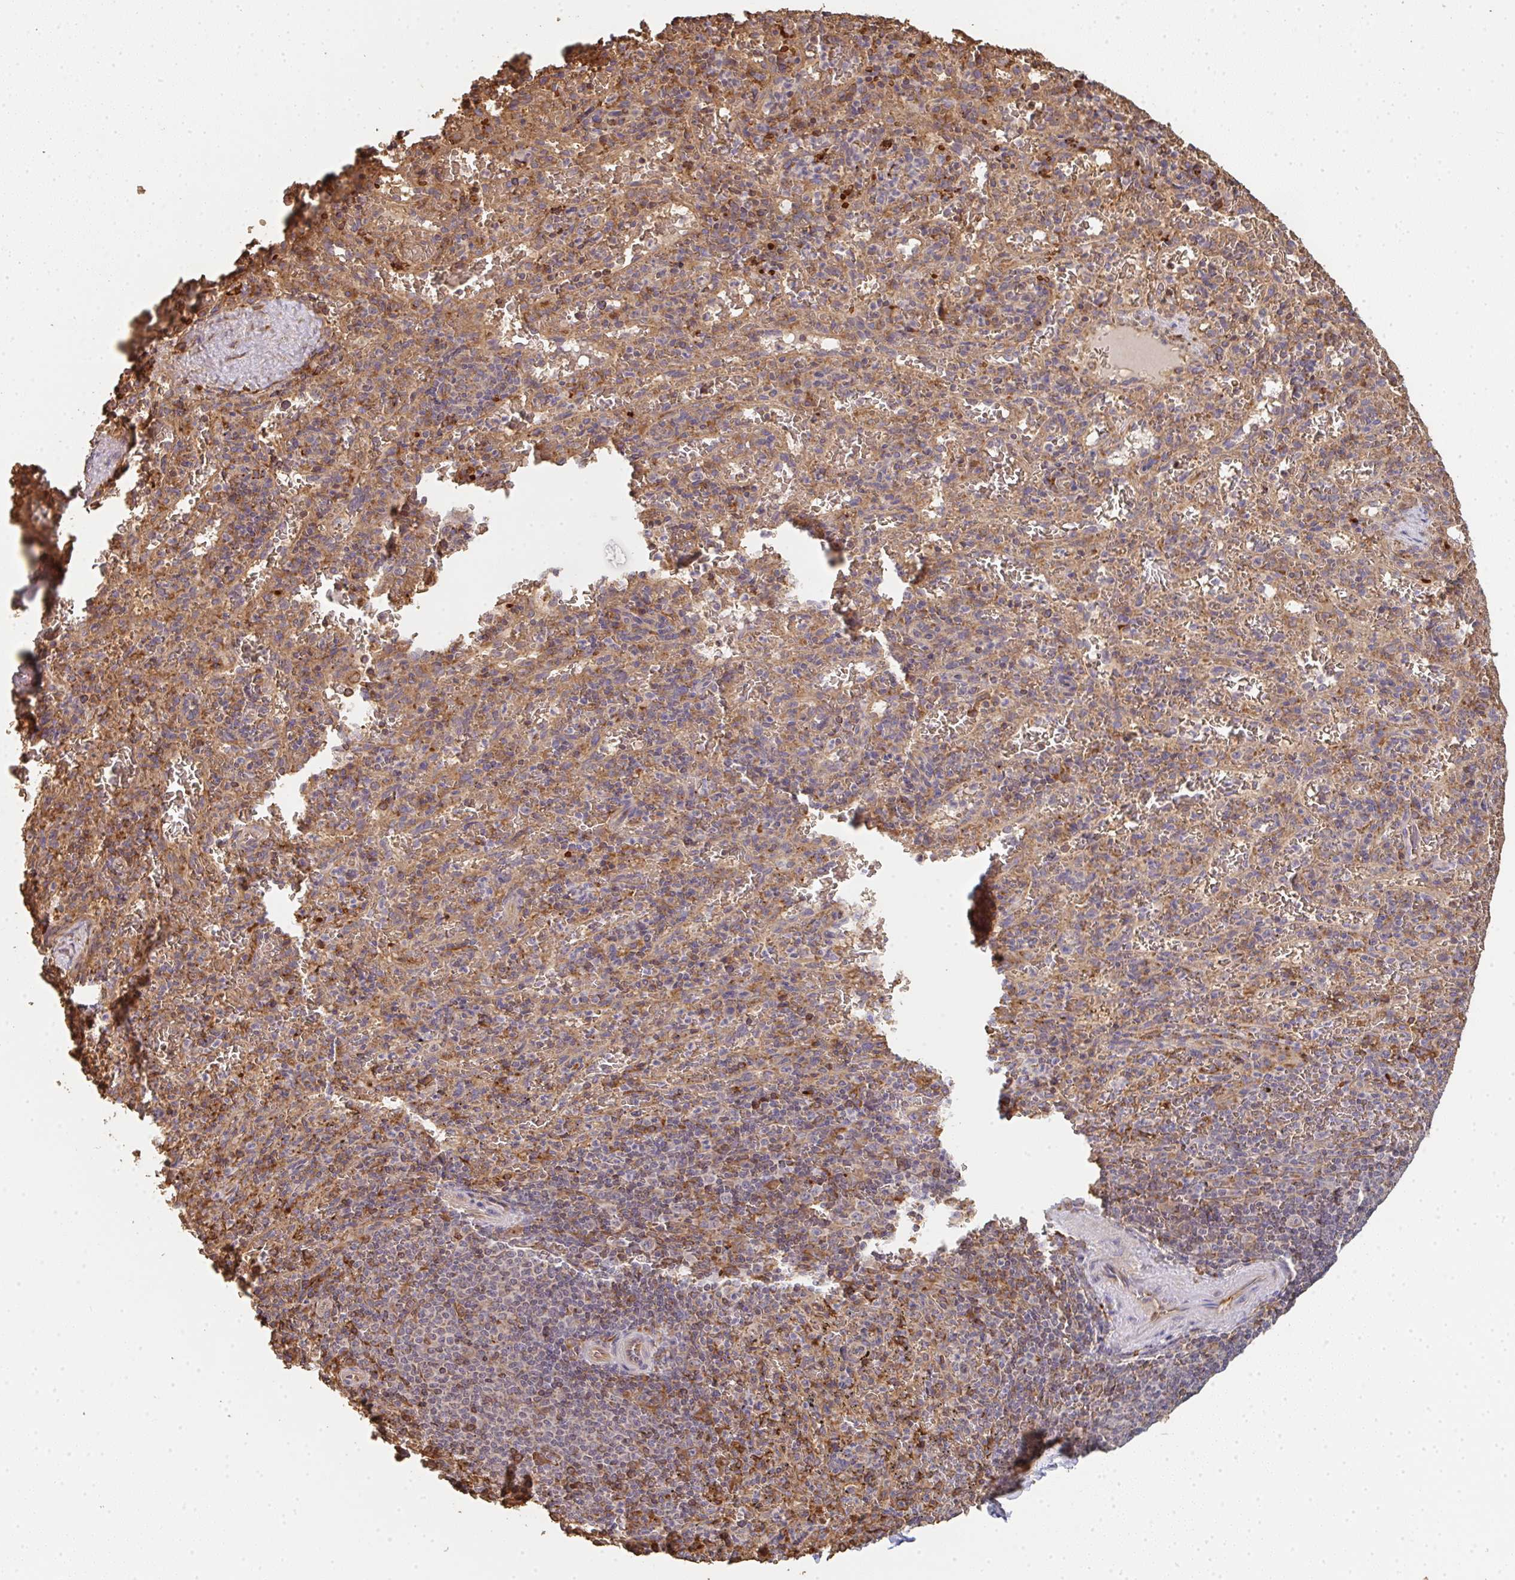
{"staining": {"intensity": "moderate", "quantity": ">75%", "location": "cytoplasmic/membranous"}, "tissue": "spleen", "cell_type": "Cells in red pulp", "image_type": "normal", "snomed": [{"axis": "morphology", "description": "Normal tissue, NOS"}, {"axis": "topography", "description": "Spleen"}], "caption": "The photomicrograph reveals staining of benign spleen, revealing moderate cytoplasmic/membranous protein positivity (brown color) within cells in red pulp.", "gene": "POLG", "patient": {"sex": "male", "age": 57}}